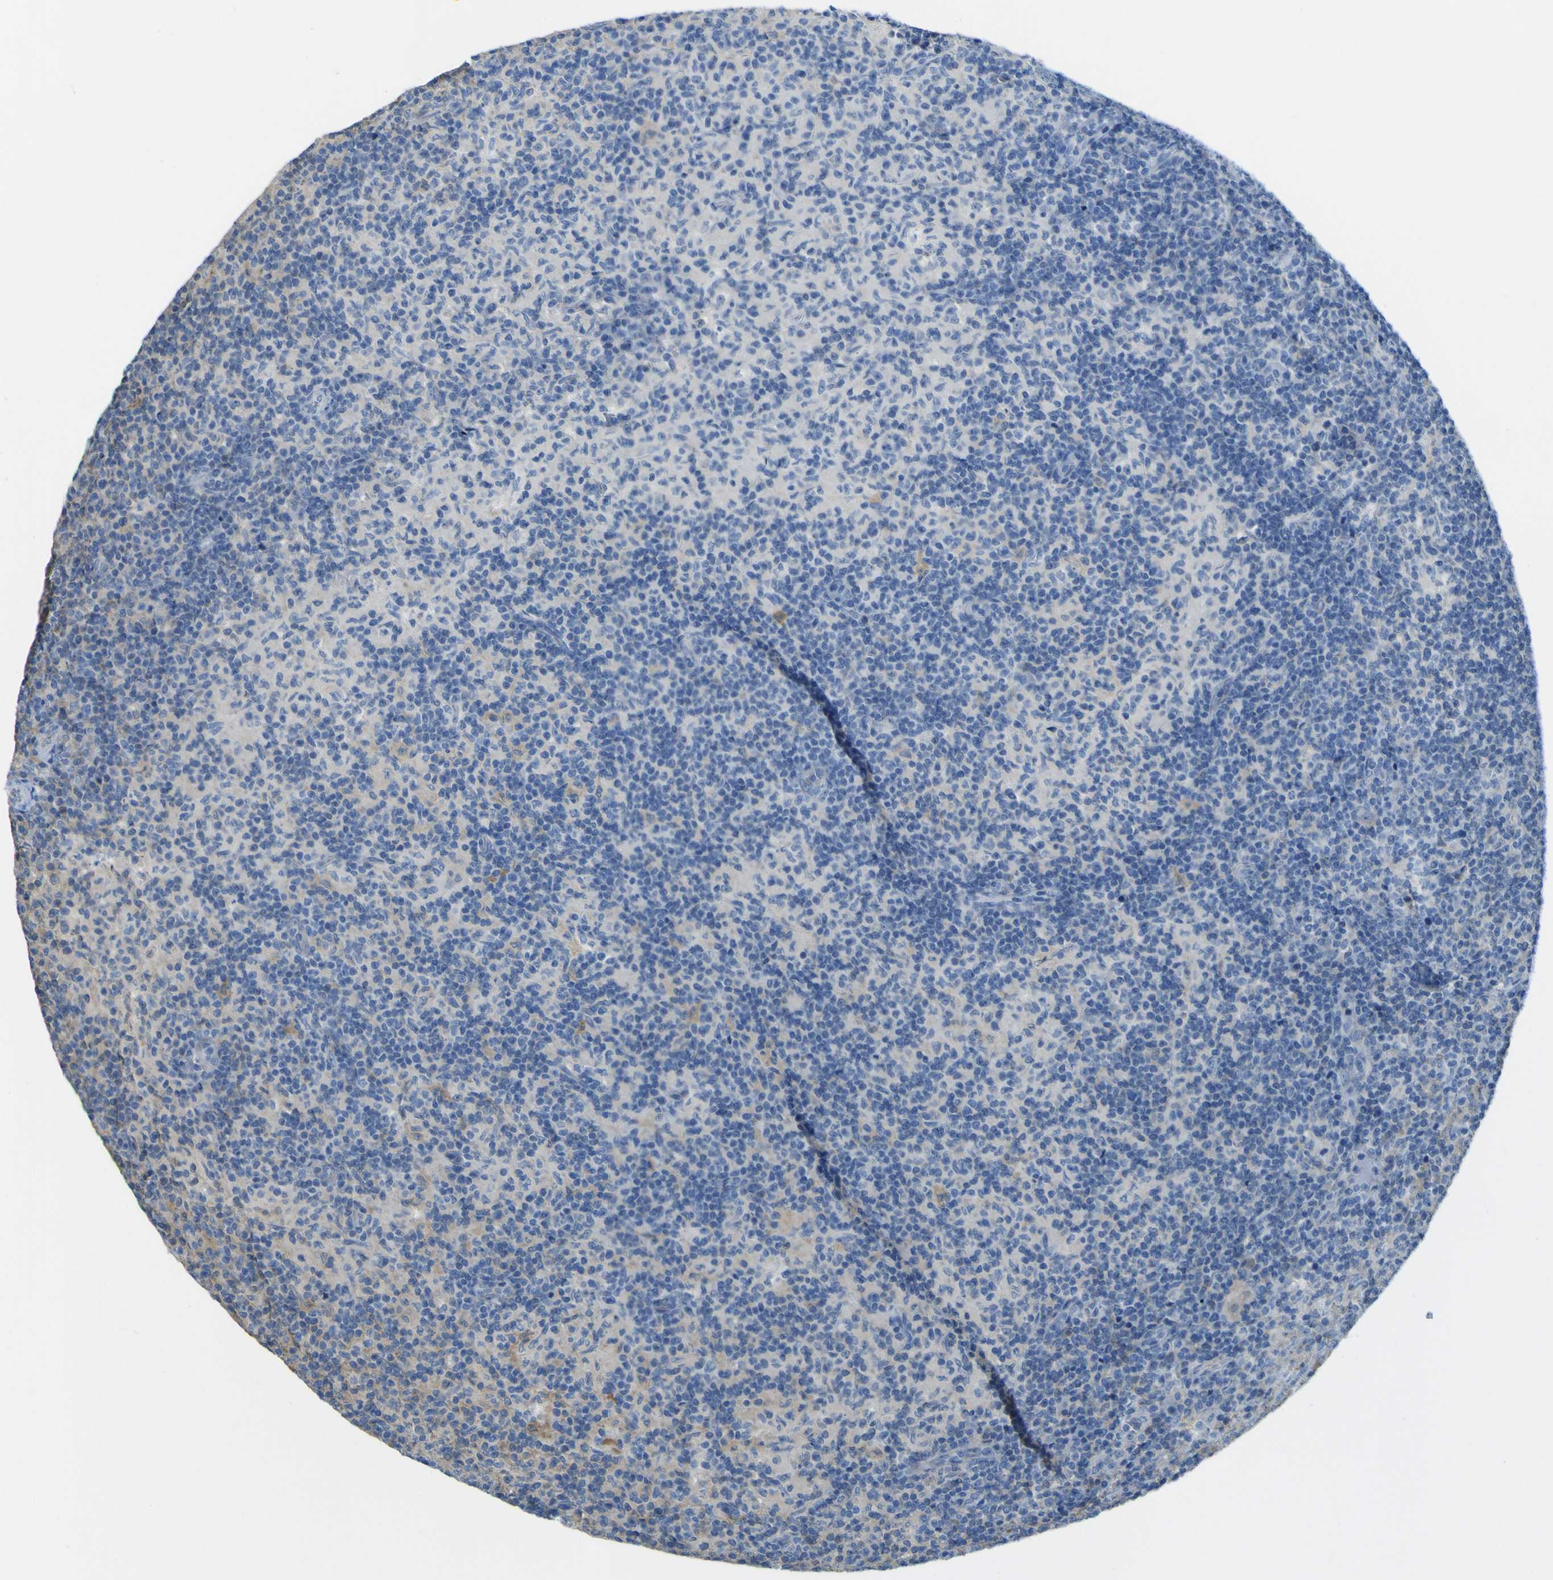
{"staining": {"intensity": "moderate", "quantity": "<25%", "location": "cytoplasmic/membranous"}, "tissue": "lymph node", "cell_type": "Germinal center cells", "image_type": "normal", "snomed": [{"axis": "morphology", "description": "Normal tissue, NOS"}, {"axis": "morphology", "description": "Inflammation, NOS"}, {"axis": "topography", "description": "Lymph node"}], "caption": "This photomicrograph reveals normal lymph node stained with IHC to label a protein in brown. The cytoplasmic/membranous of germinal center cells show moderate positivity for the protein. Nuclei are counter-stained blue.", "gene": "ABHD3", "patient": {"sex": "male", "age": 55}}